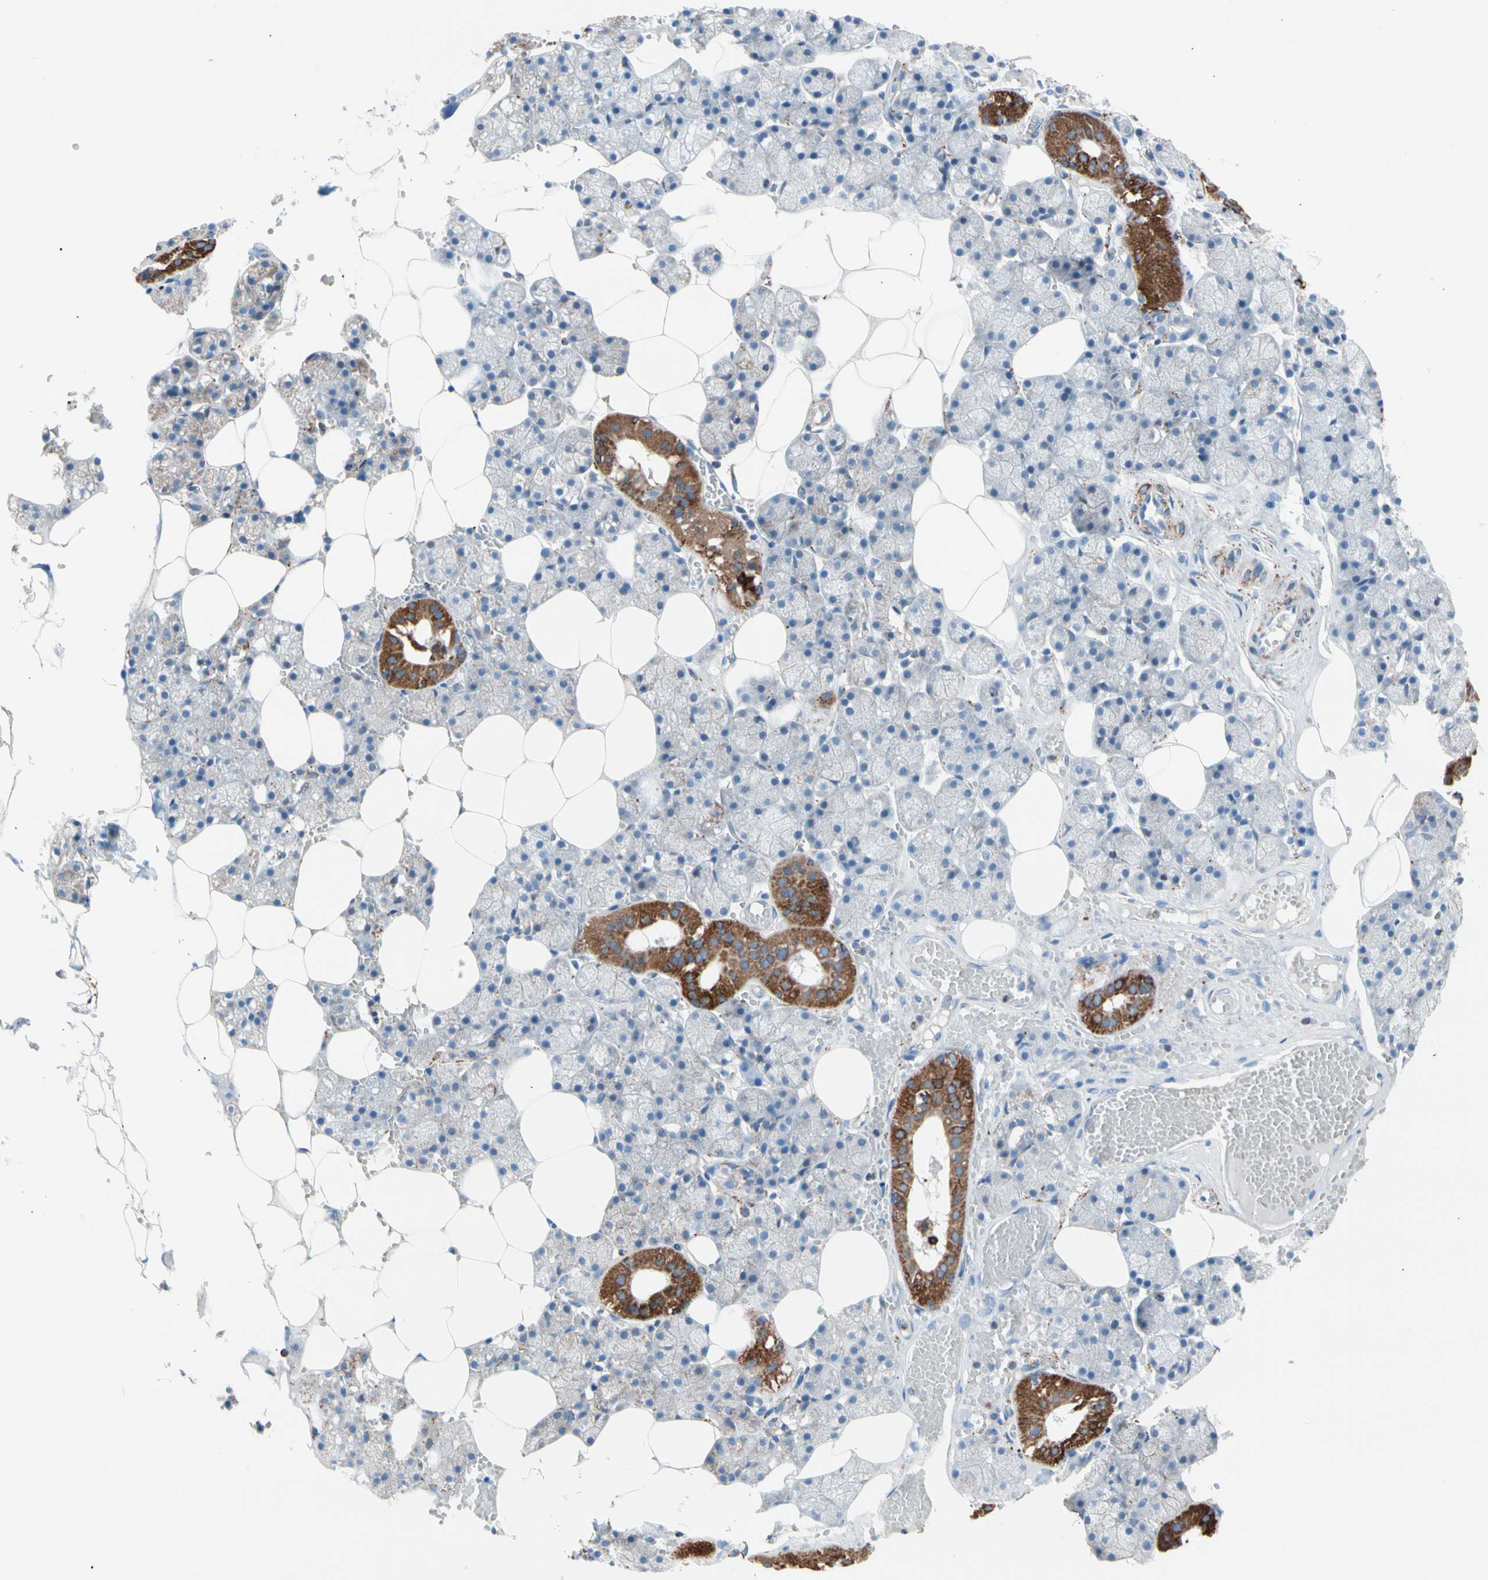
{"staining": {"intensity": "strong", "quantity": "25%-75%", "location": "none"}, "tissue": "salivary gland", "cell_type": "Glandular cells", "image_type": "normal", "snomed": [{"axis": "morphology", "description": "Normal tissue, NOS"}, {"axis": "topography", "description": "Salivary gland"}], "caption": "This photomicrograph displays IHC staining of benign salivary gland, with high strong None positivity in approximately 25%-75% of glandular cells.", "gene": "HK1", "patient": {"sex": "male", "age": 62}}